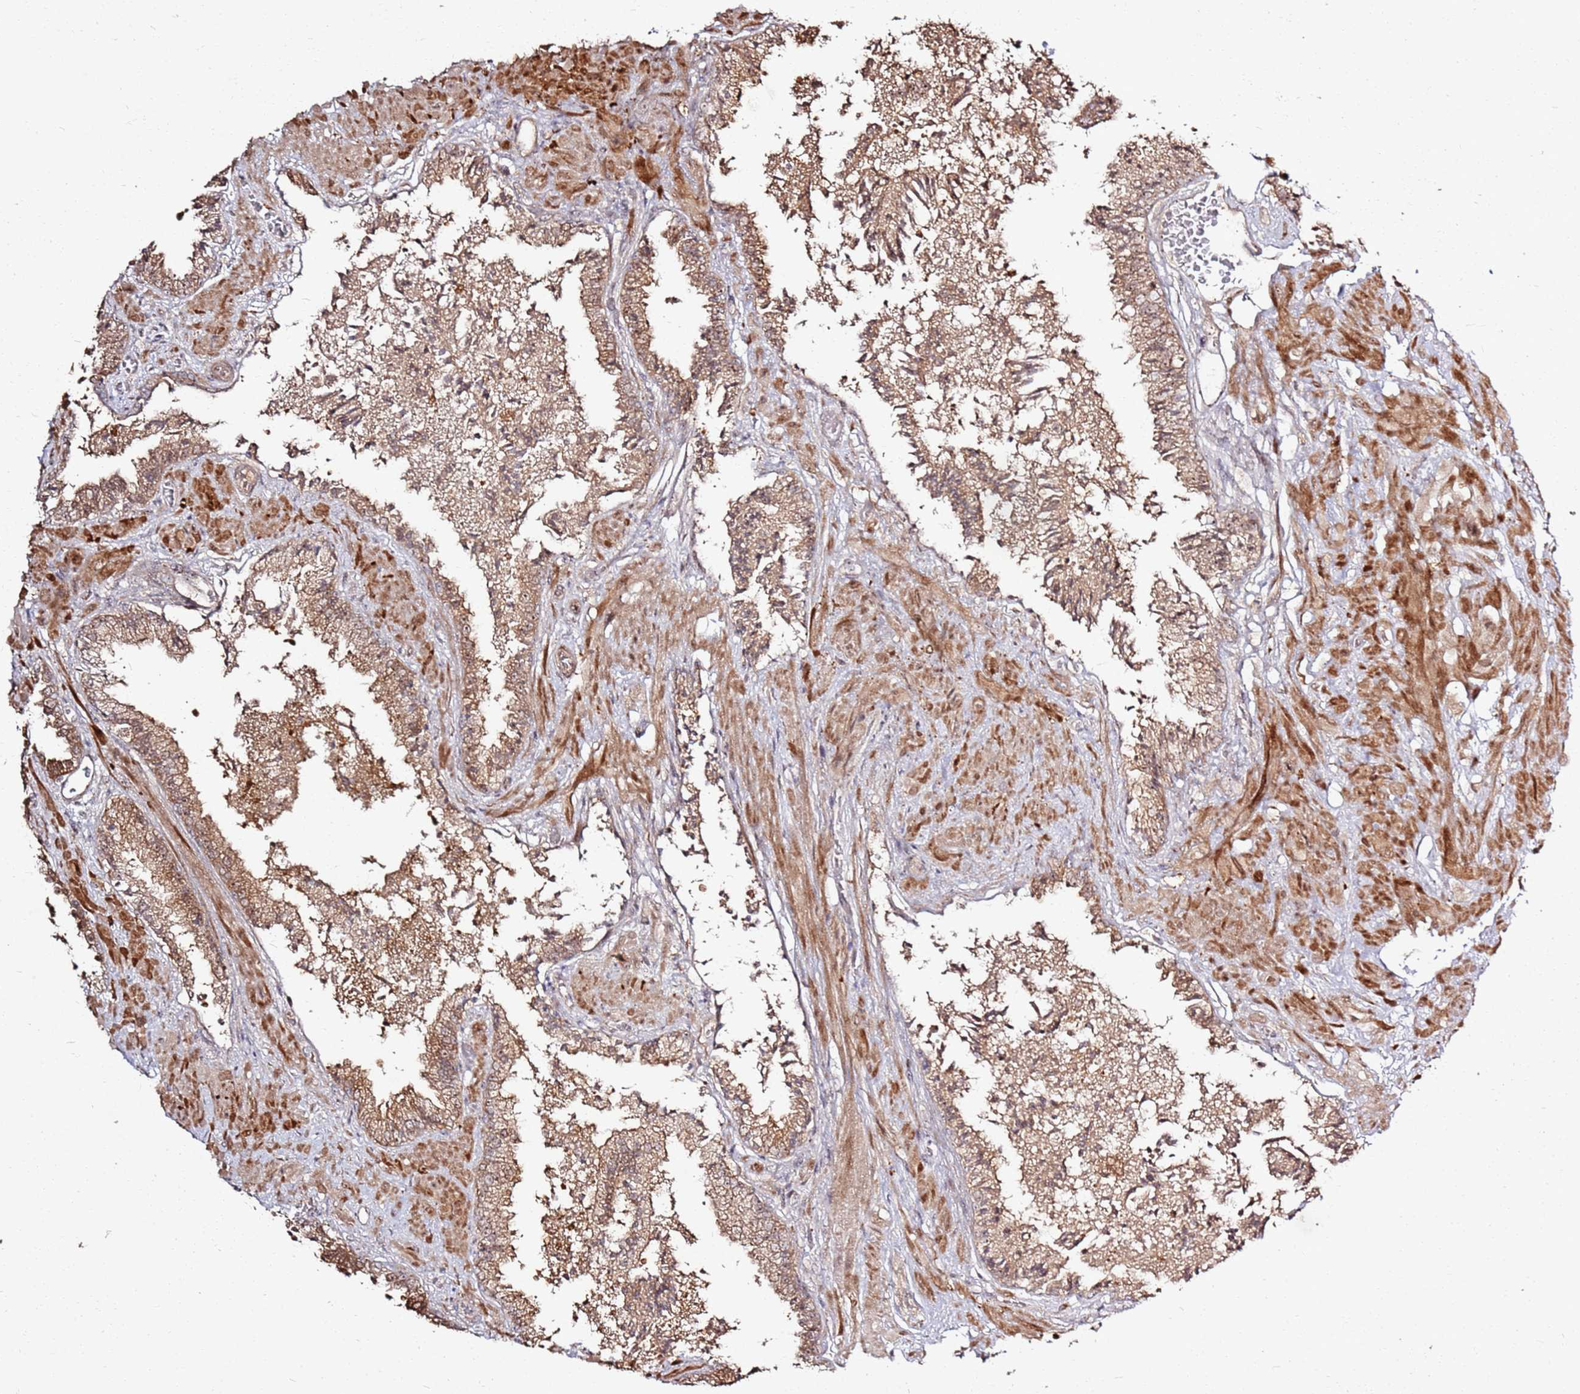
{"staining": {"intensity": "moderate", "quantity": ">75%", "location": "cytoplasmic/membranous,nuclear"}, "tissue": "prostate cancer", "cell_type": "Tumor cells", "image_type": "cancer", "snomed": [{"axis": "morphology", "description": "Adenocarcinoma, High grade"}, {"axis": "topography", "description": "Prostate"}], "caption": "An immunohistochemistry histopathology image of tumor tissue is shown. Protein staining in brown labels moderate cytoplasmic/membranous and nuclear positivity in prostate cancer (high-grade adenocarcinoma) within tumor cells.", "gene": "CNPY1", "patient": {"sex": "male", "age": 71}}